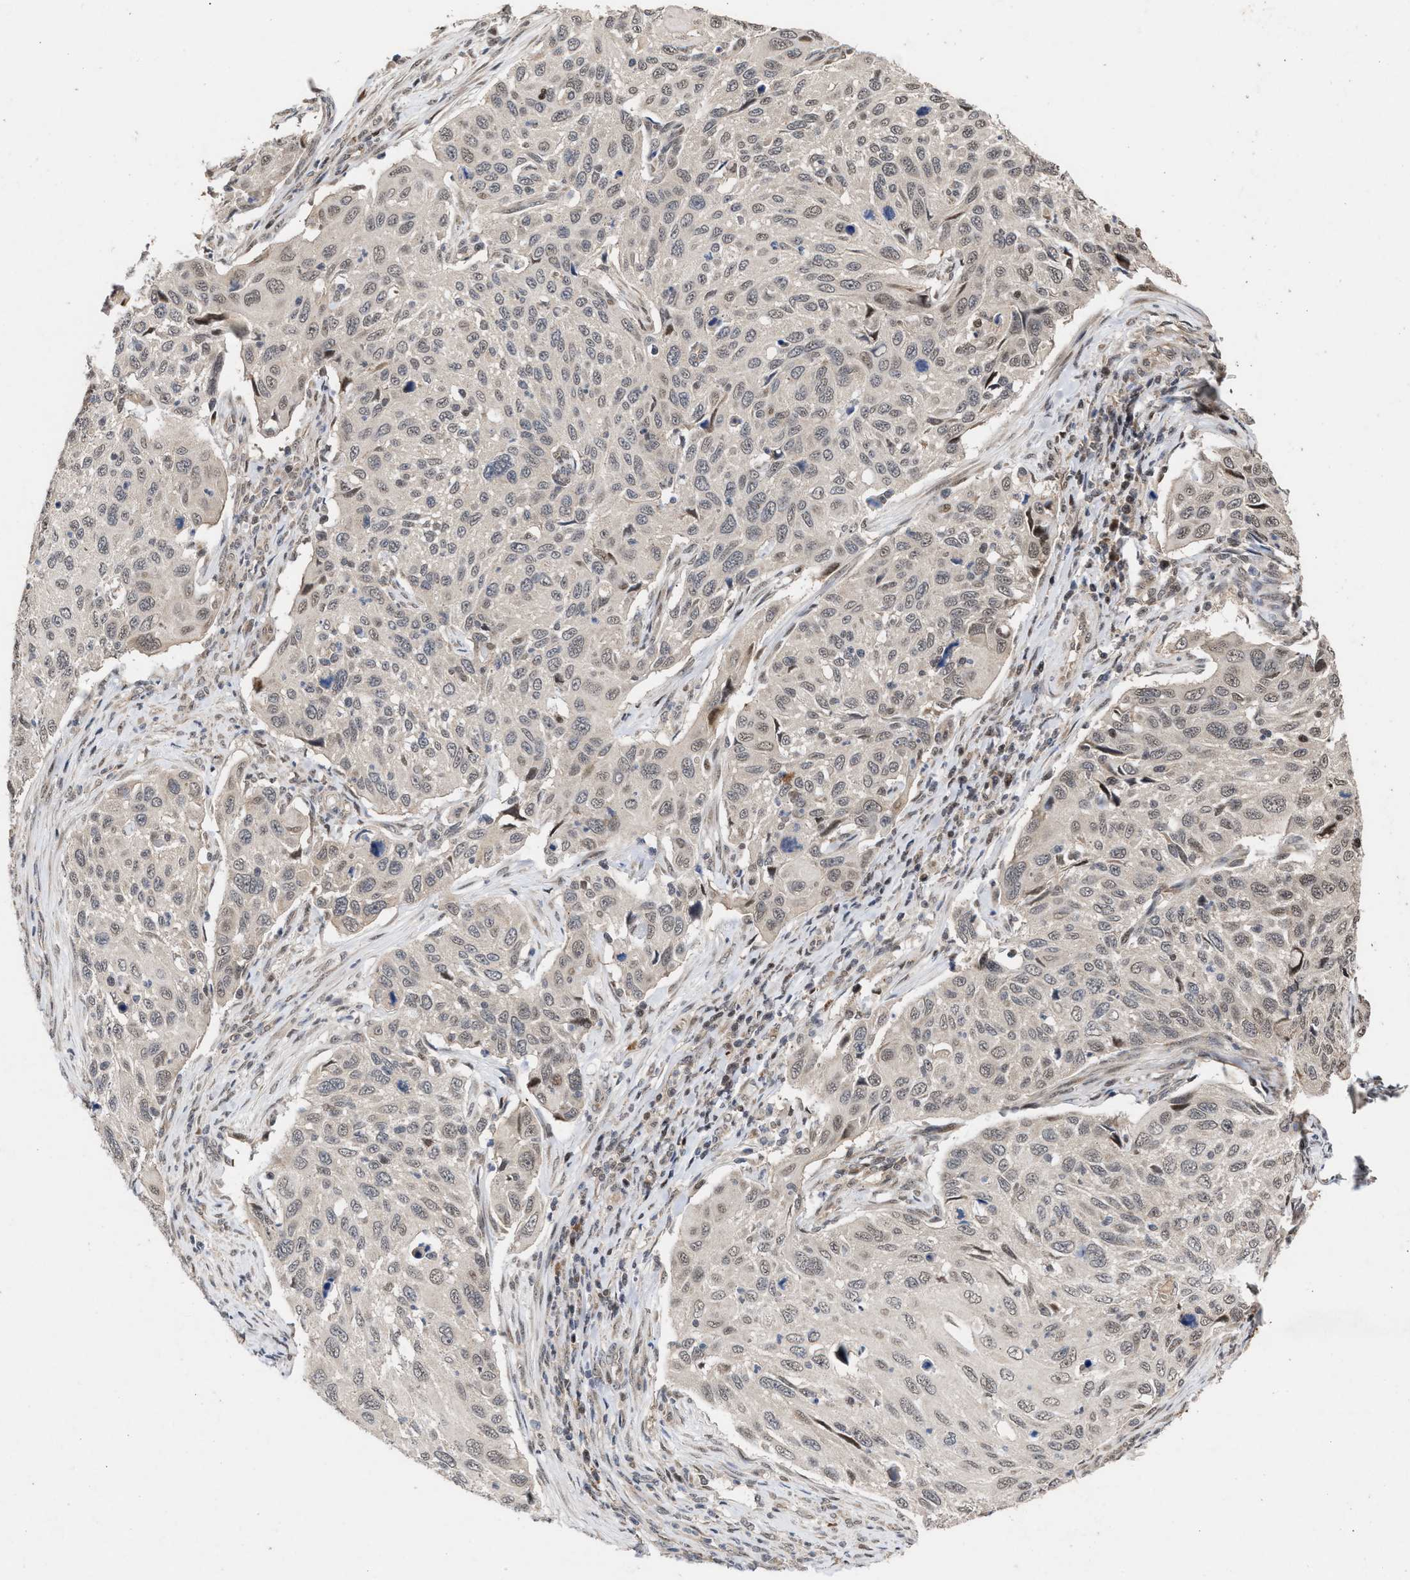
{"staining": {"intensity": "weak", "quantity": "<25%", "location": "cytoplasmic/membranous"}, "tissue": "cervical cancer", "cell_type": "Tumor cells", "image_type": "cancer", "snomed": [{"axis": "morphology", "description": "Squamous cell carcinoma, NOS"}, {"axis": "topography", "description": "Cervix"}], "caption": "Tumor cells are negative for protein expression in human cervical squamous cell carcinoma.", "gene": "MKNK2", "patient": {"sex": "female", "age": 70}}